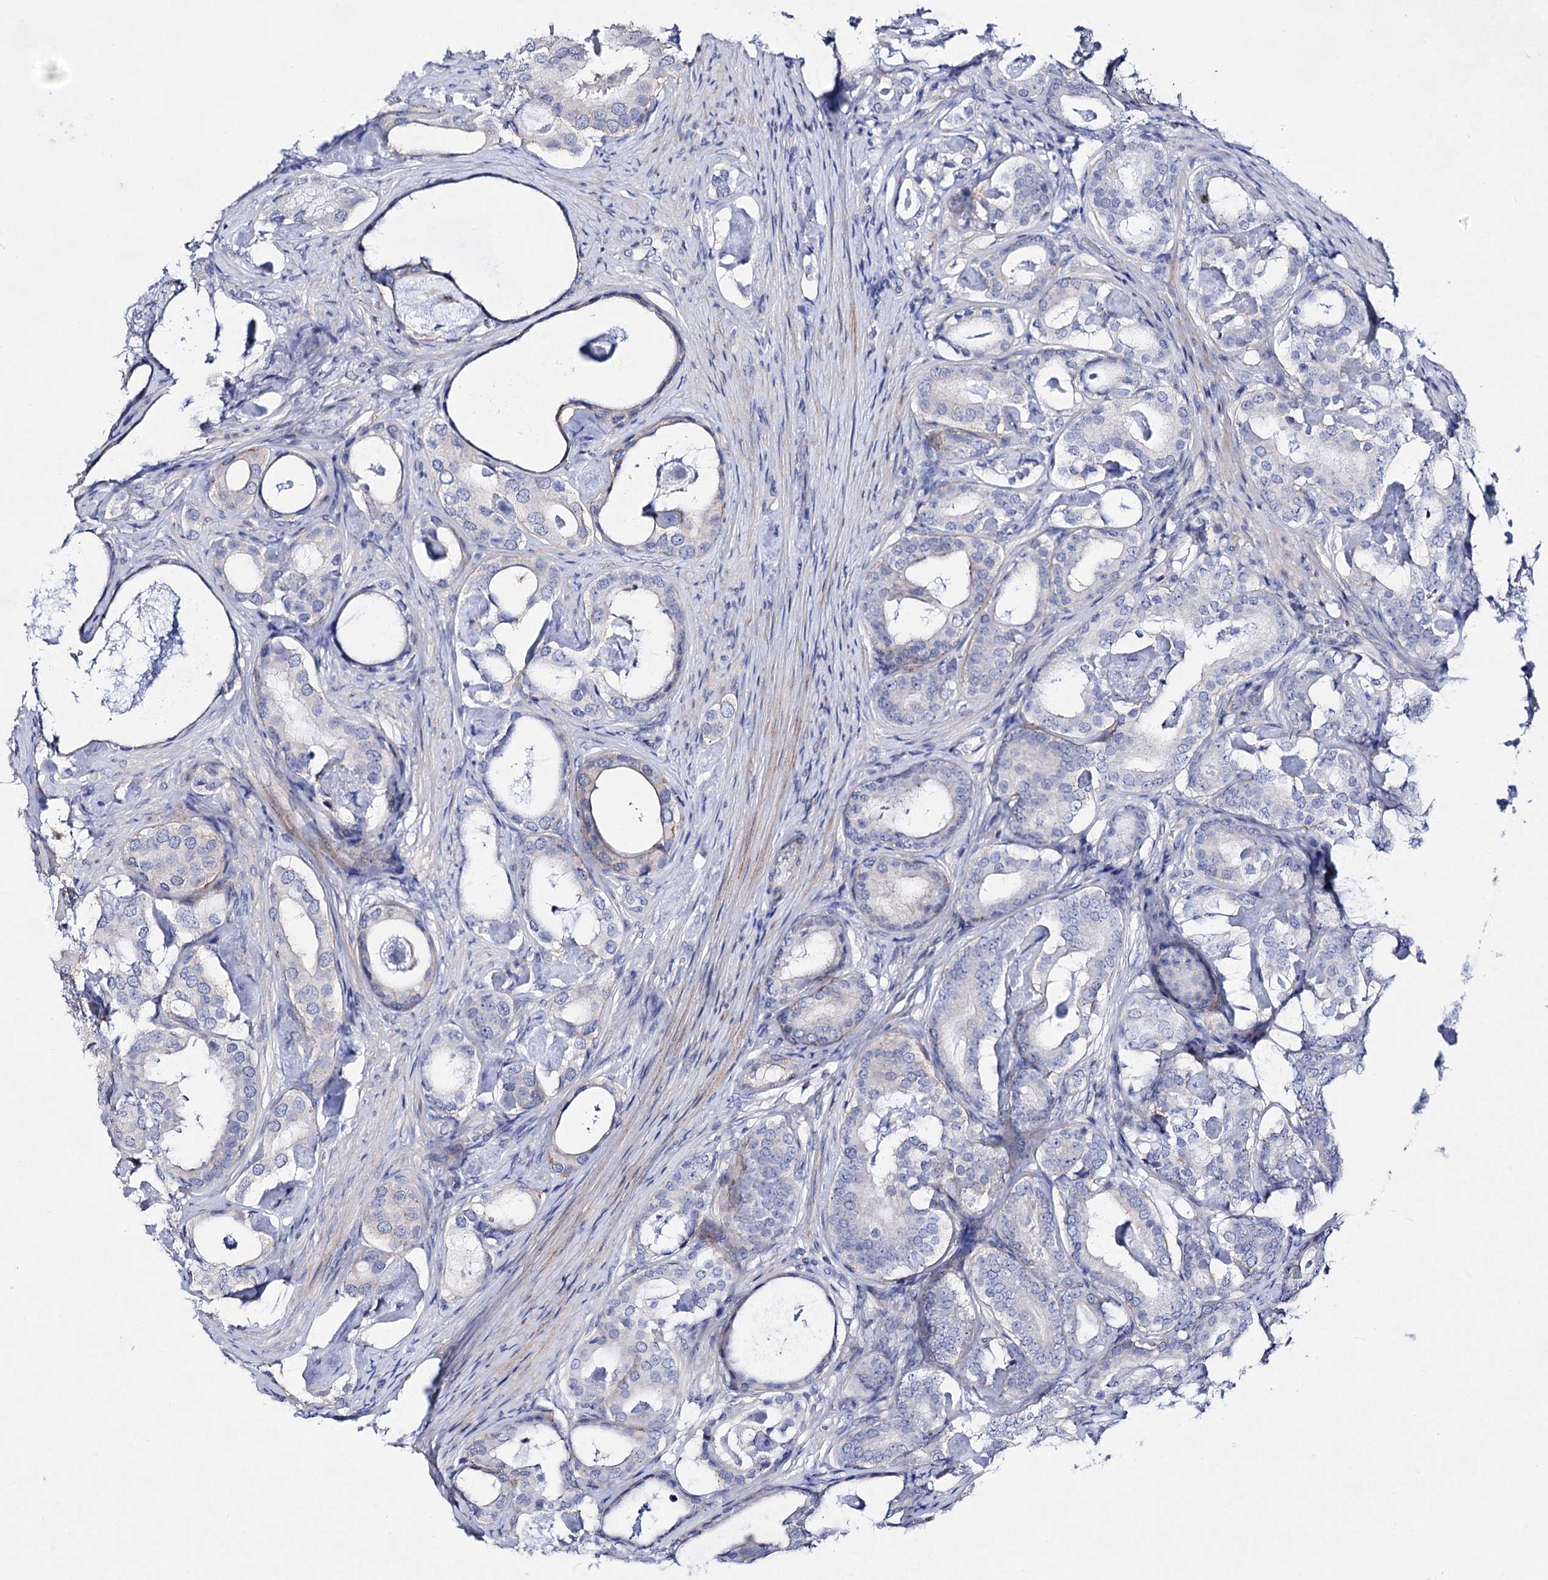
{"staining": {"intensity": "negative", "quantity": "none", "location": "none"}, "tissue": "prostate cancer", "cell_type": "Tumor cells", "image_type": "cancer", "snomed": [{"axis": "morphology", "description": "Adenocarcinoma, Low grade"}, {"axis": "topography", "description": "Prostate"}], "caption": "DAB (3,3'-diaminobenzidine) immunohistochemical staining of human adenocarcinoma (low-grade) (prostate) displays no significant staining in tumor cells.", "gene": "PLIN1", "patient": {"sex": "male", "age": 71}}